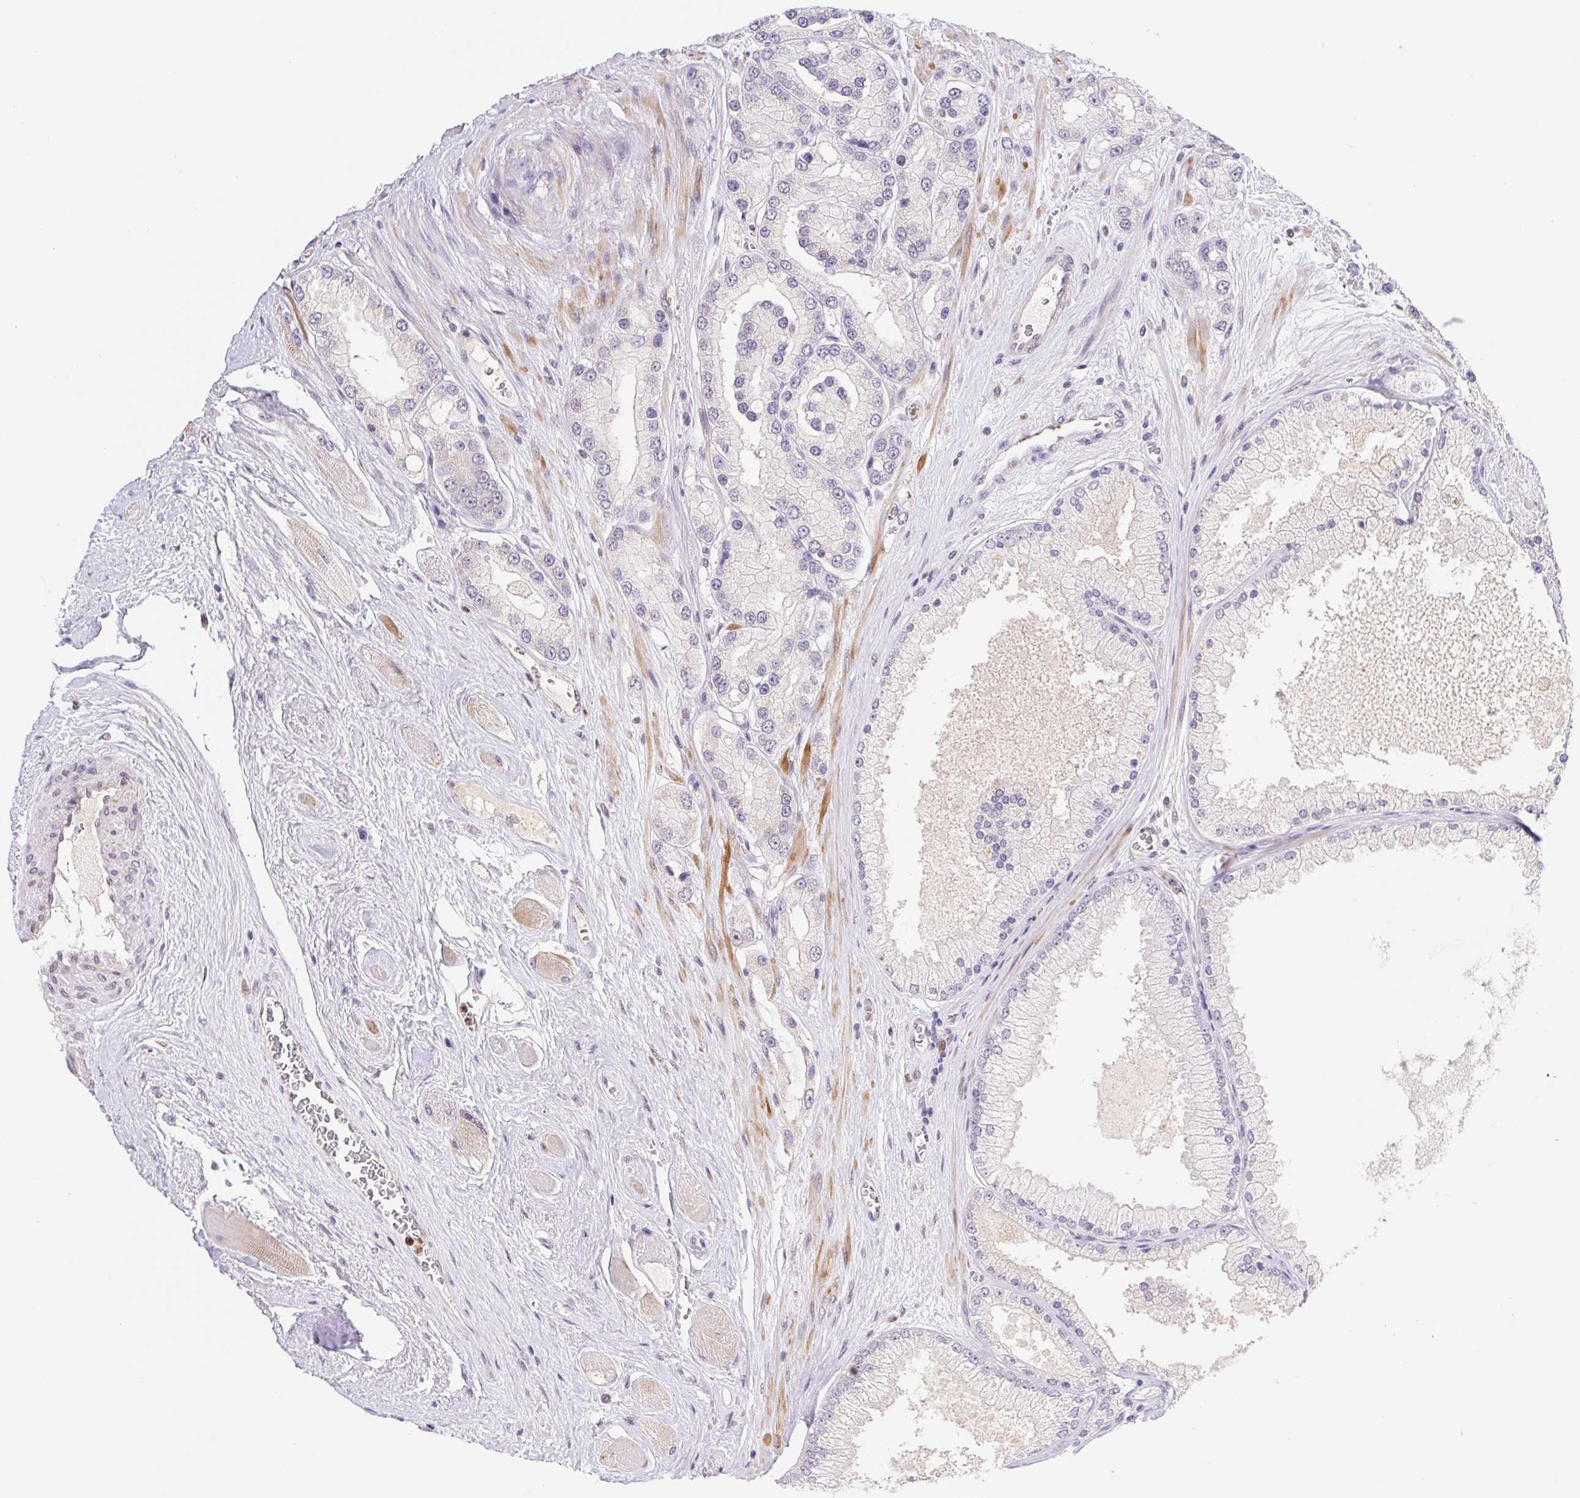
{"staining": {"intensity": "negative", "quantity": "none", "location": "none"}, "tissue": "prostate cancer", "cell_type": "Tumor cells", "image_type": "cancer", "snomed": [{"axis": "morphology", "description": "Adenocarcinoma, High grade"}, {"axis": "topography", "description": "Prostate"}], "caption": "IHC of human adenocarcinoma (high-grade) (prostate) shows no expression in tumor cells. (DAB immunohistochemistry visualized using brightfield microscopy, high magnification).", "gene": "L3MBTL4", "patient": {"sex": "male", "age": 67}}